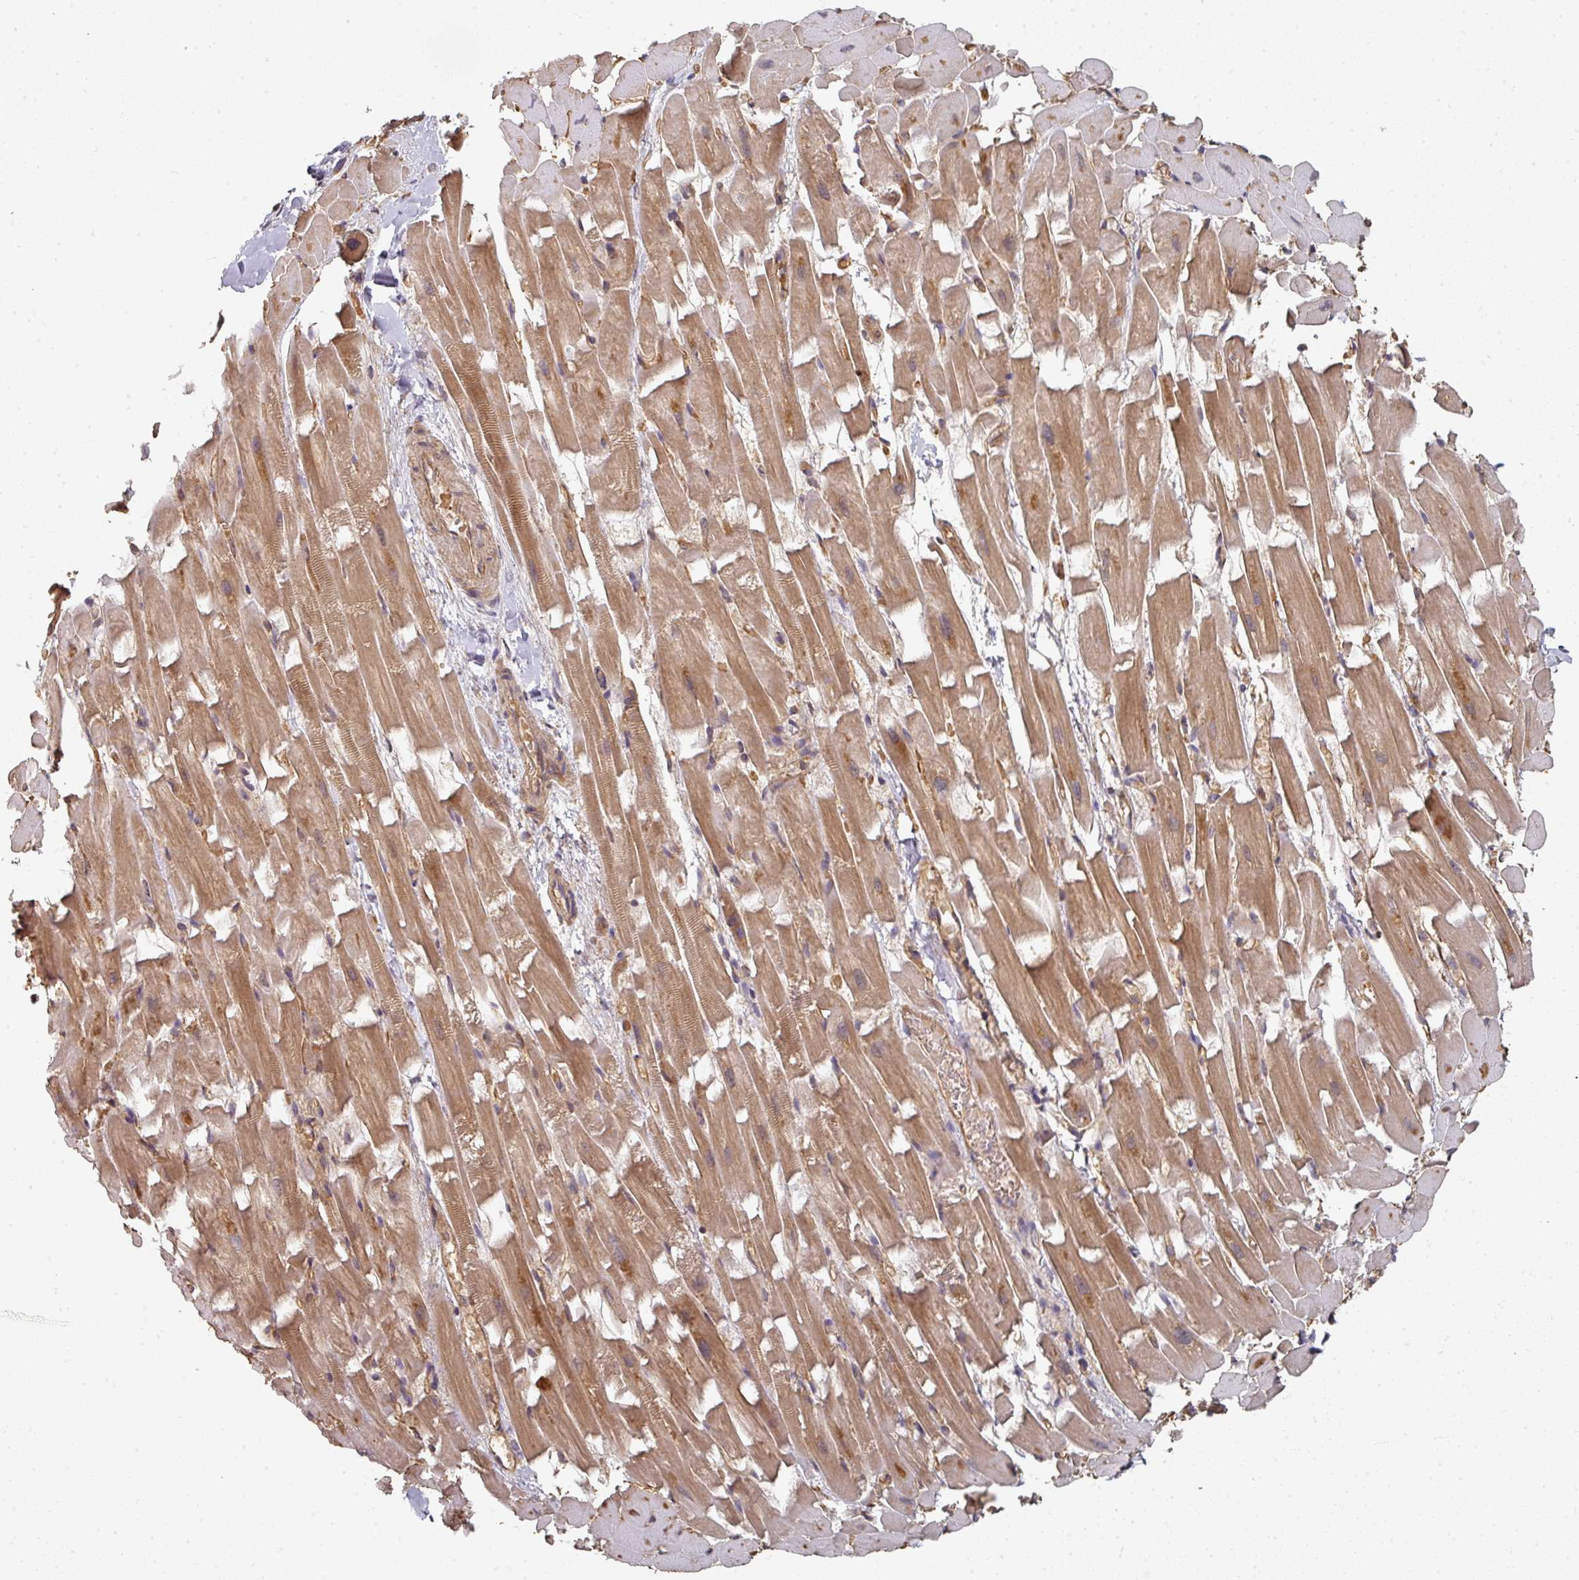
{"staining": {"intensity": "moderate", "quantity": ">75%", "location": "cytoplasmic/membranous"}, "tissue": "heart muscle", "cell_type": "Cardiomyocytes", "image_type": "normal", "snomed": [{"axis": "morphology", "description": "Normal tissue, NOS"}, {"axis": "topography", "description": "Heart"}], "caption": "IHC staining of normal heart muscle, which displays medium levels of moderate cytoplasmic/membranous expression in about >75% of cardiomyocytes indicating moderate cytoplasmic/membranous protein expression. The staining was performed using DAB (brown) for protein detection and nuclei were counterstained in hematoxylin (blue).", "gene": "EDEM2", "patient": {"sex": "male", "age": 37}}